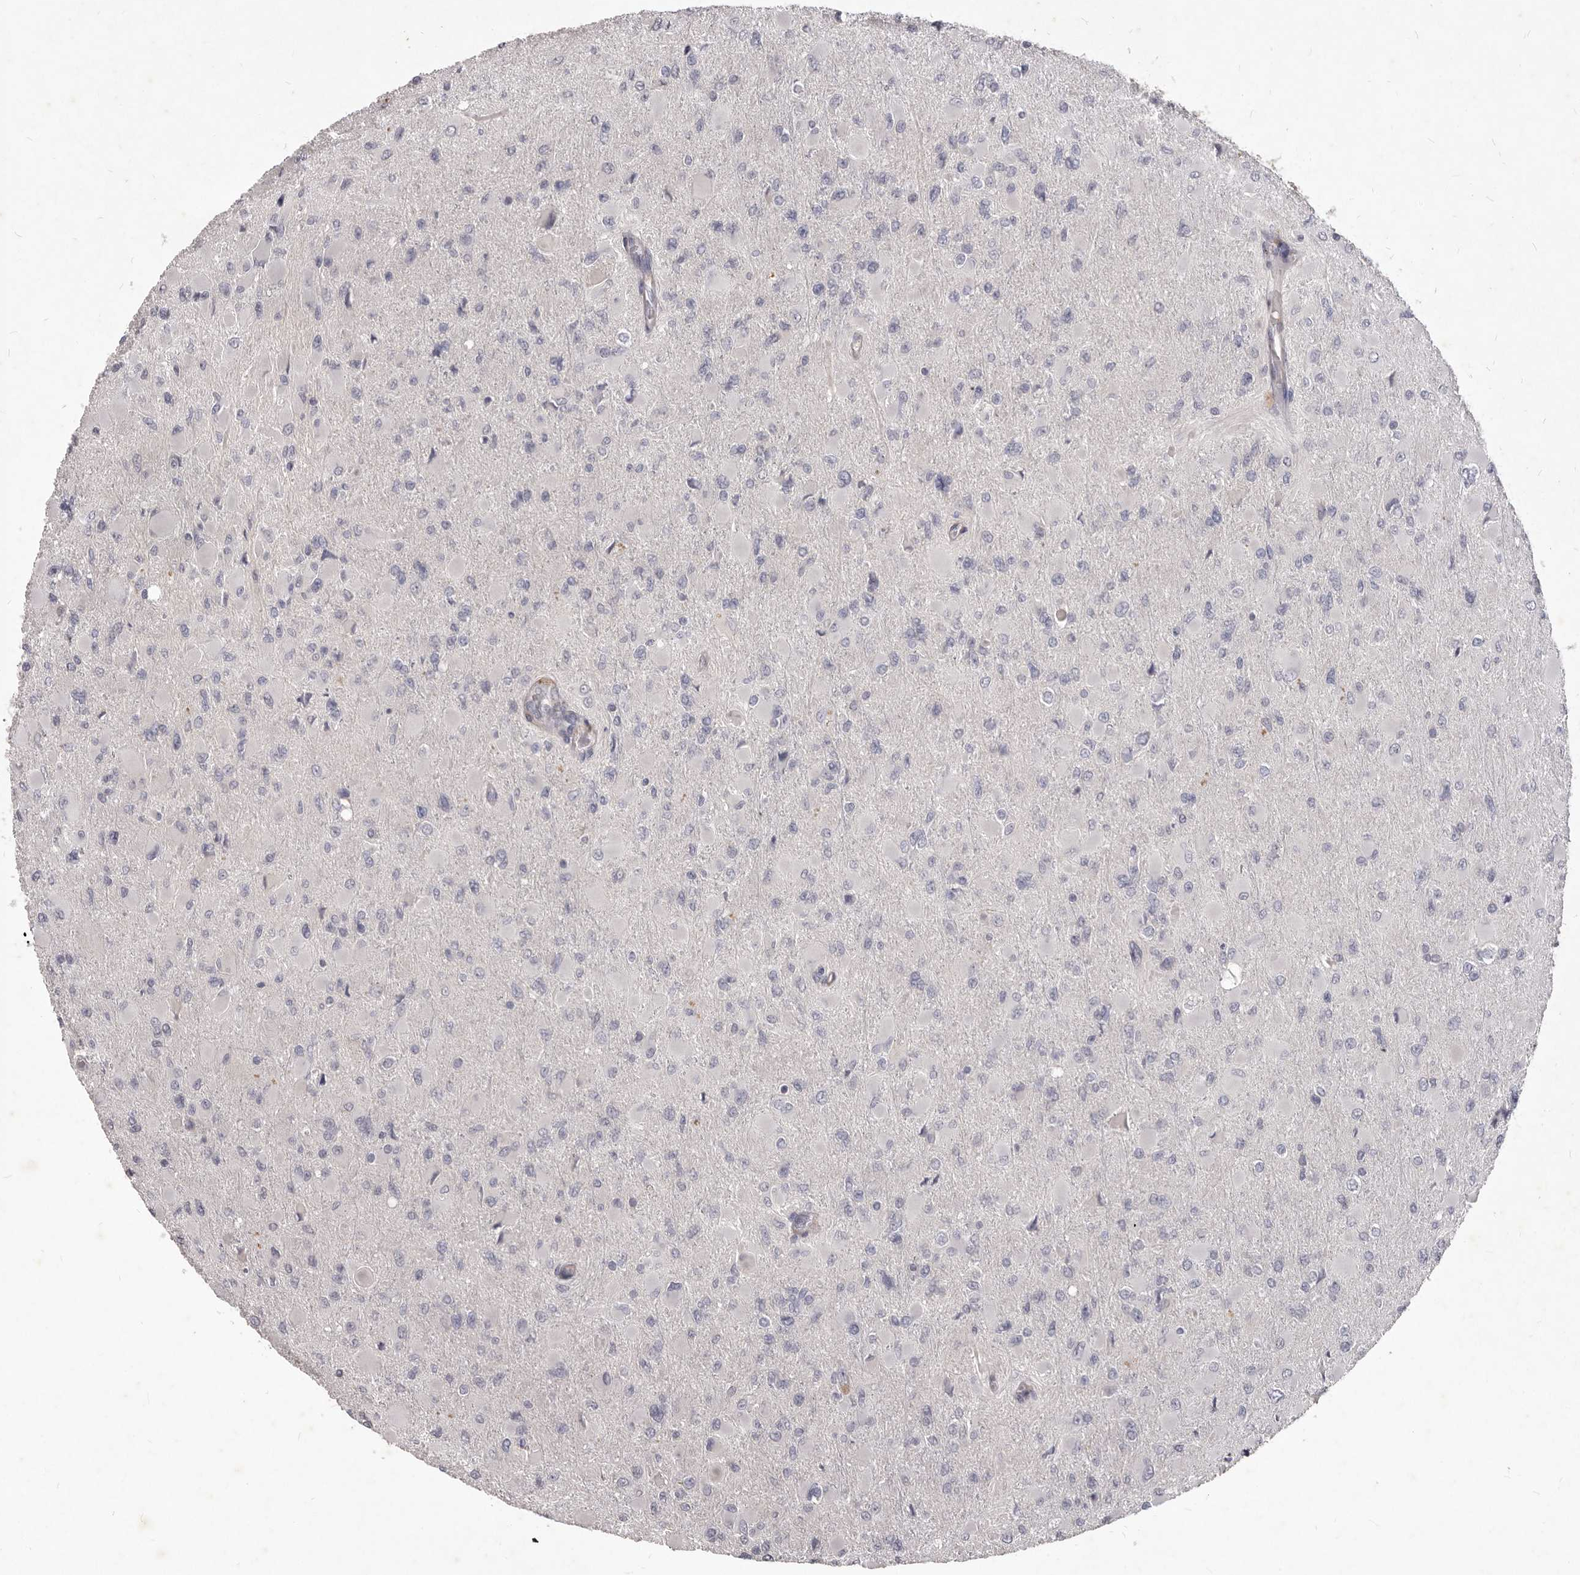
{"staining": {"intensity": "negative", "quantity": "none", "location": "none"}, "tissue": "glioma", "cell_type": "Tumor cells", "image_type": "cancer", "snomed": [{"axis": "morphology", "description": "Glioma, malignant, High grade"}, {"axis": "topography", "description": "Cerebral cortex"}], "caption": "DAB immunohistochemical staining of human glioma exhibits no significant expression in tumor cells. Brightfield microscopy of immunohistochemistry stained with DAB (brown) and hematoxylin (blue), captured at high magnification.", "gene": "GPRC5C", "patient": {"sex": "female", "age": 36}}